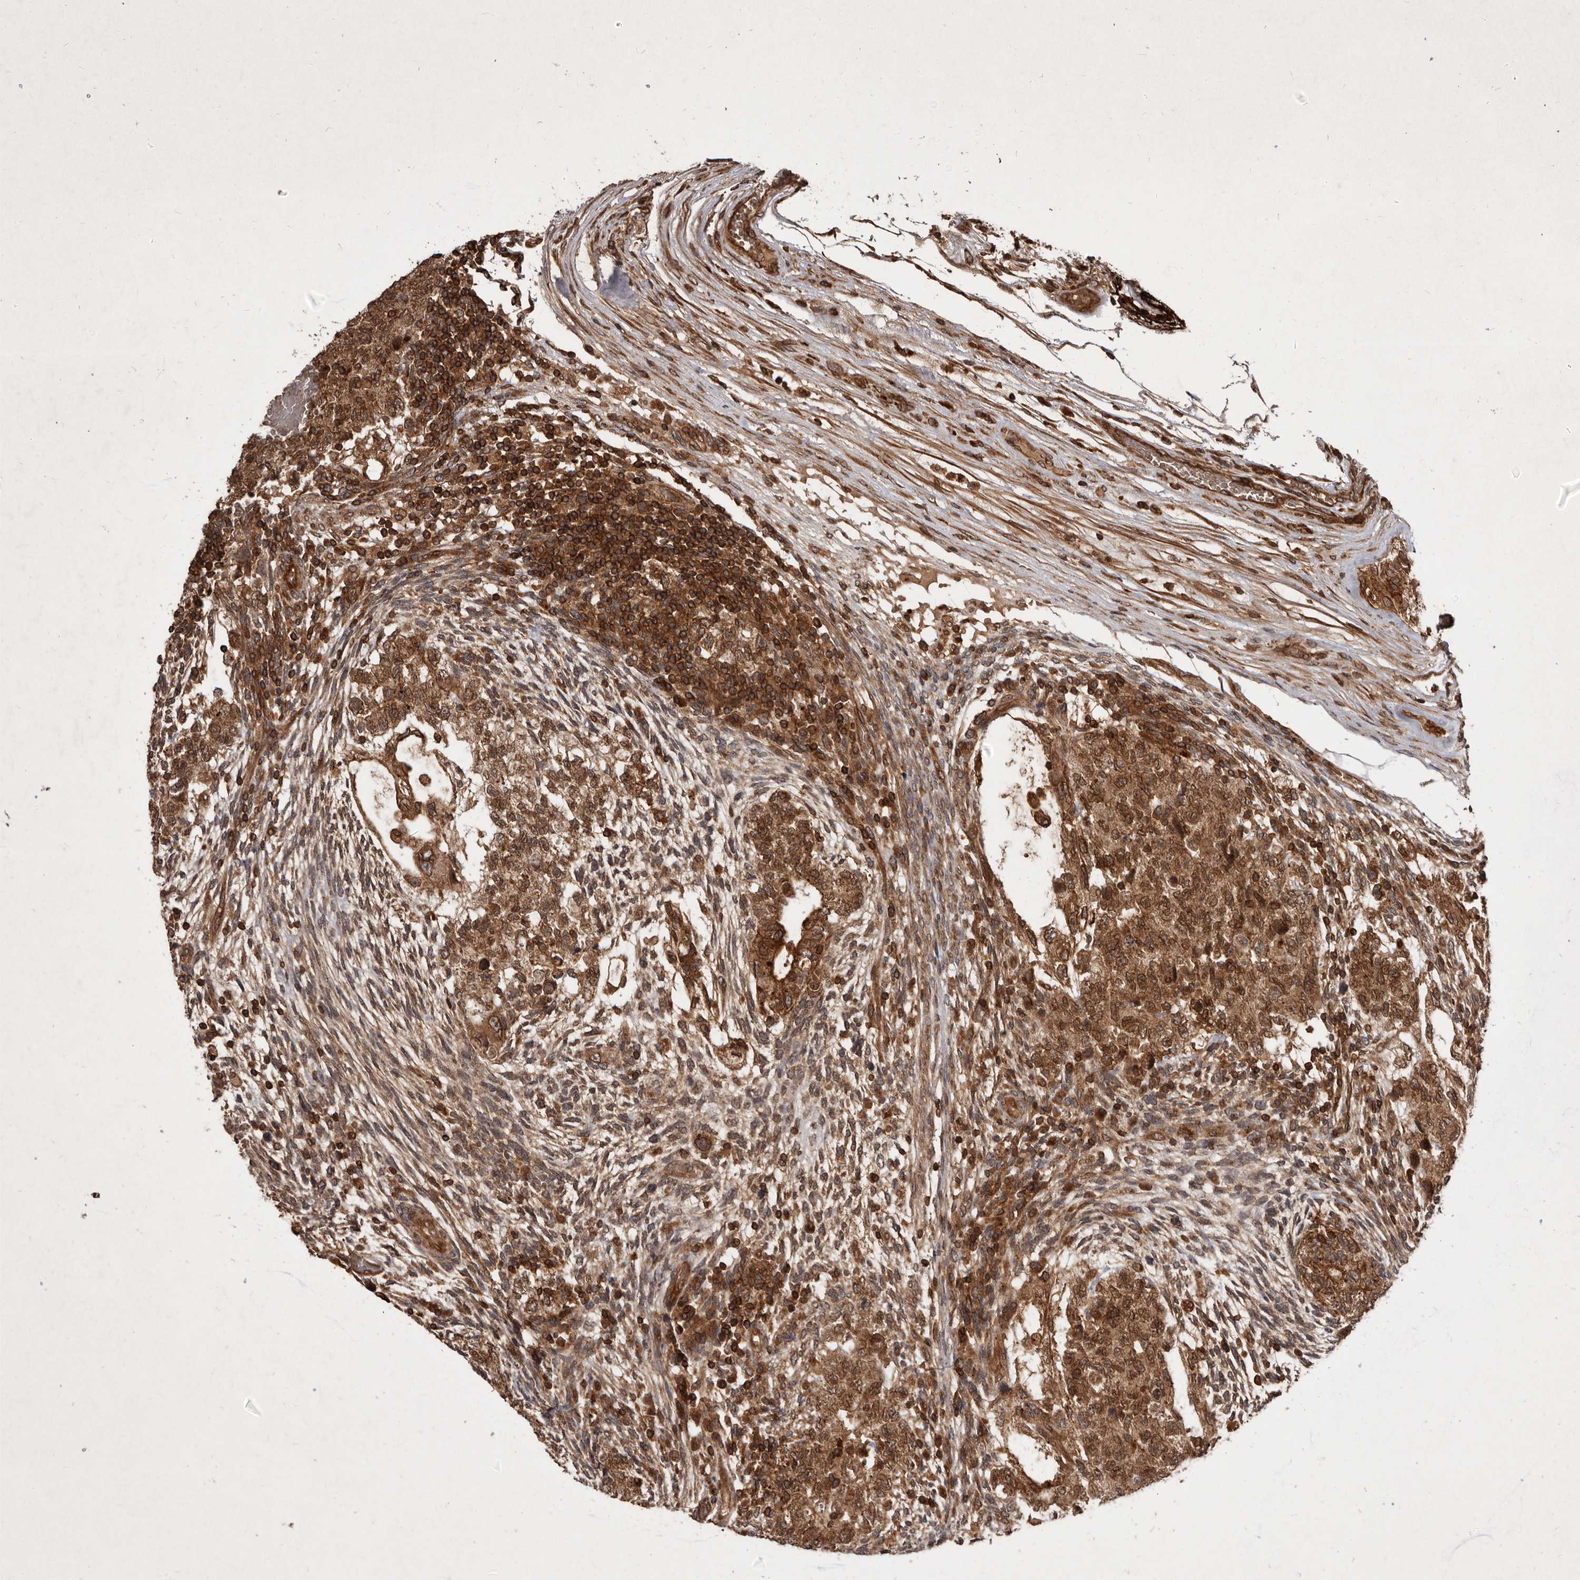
{"staining": {"intensity": "moderate", "quantity": ">75%", "location": "cytoplasmic/membranous,nuclear"}, "tissue": "testis cancer", "cell_type": "Tumor cells", "image_type": "cancer", "snomed": [{"axis": "morphology", "description": "Normal tissue, NOS"}, {"axis": "morphology", "description": "Carcinoma, Embryonal, NOS"}, {"axis": "topography", "description": "Testis"}], "caption": "Embryonal carcinoma (testis) stained with DAB IHC displays medium levels of moderate cytoplasmic/membranous and nuclear positivity in about >75% of tumor cells.", "gene": "STK36", "patient": {"sex": "male", "age": 36}}